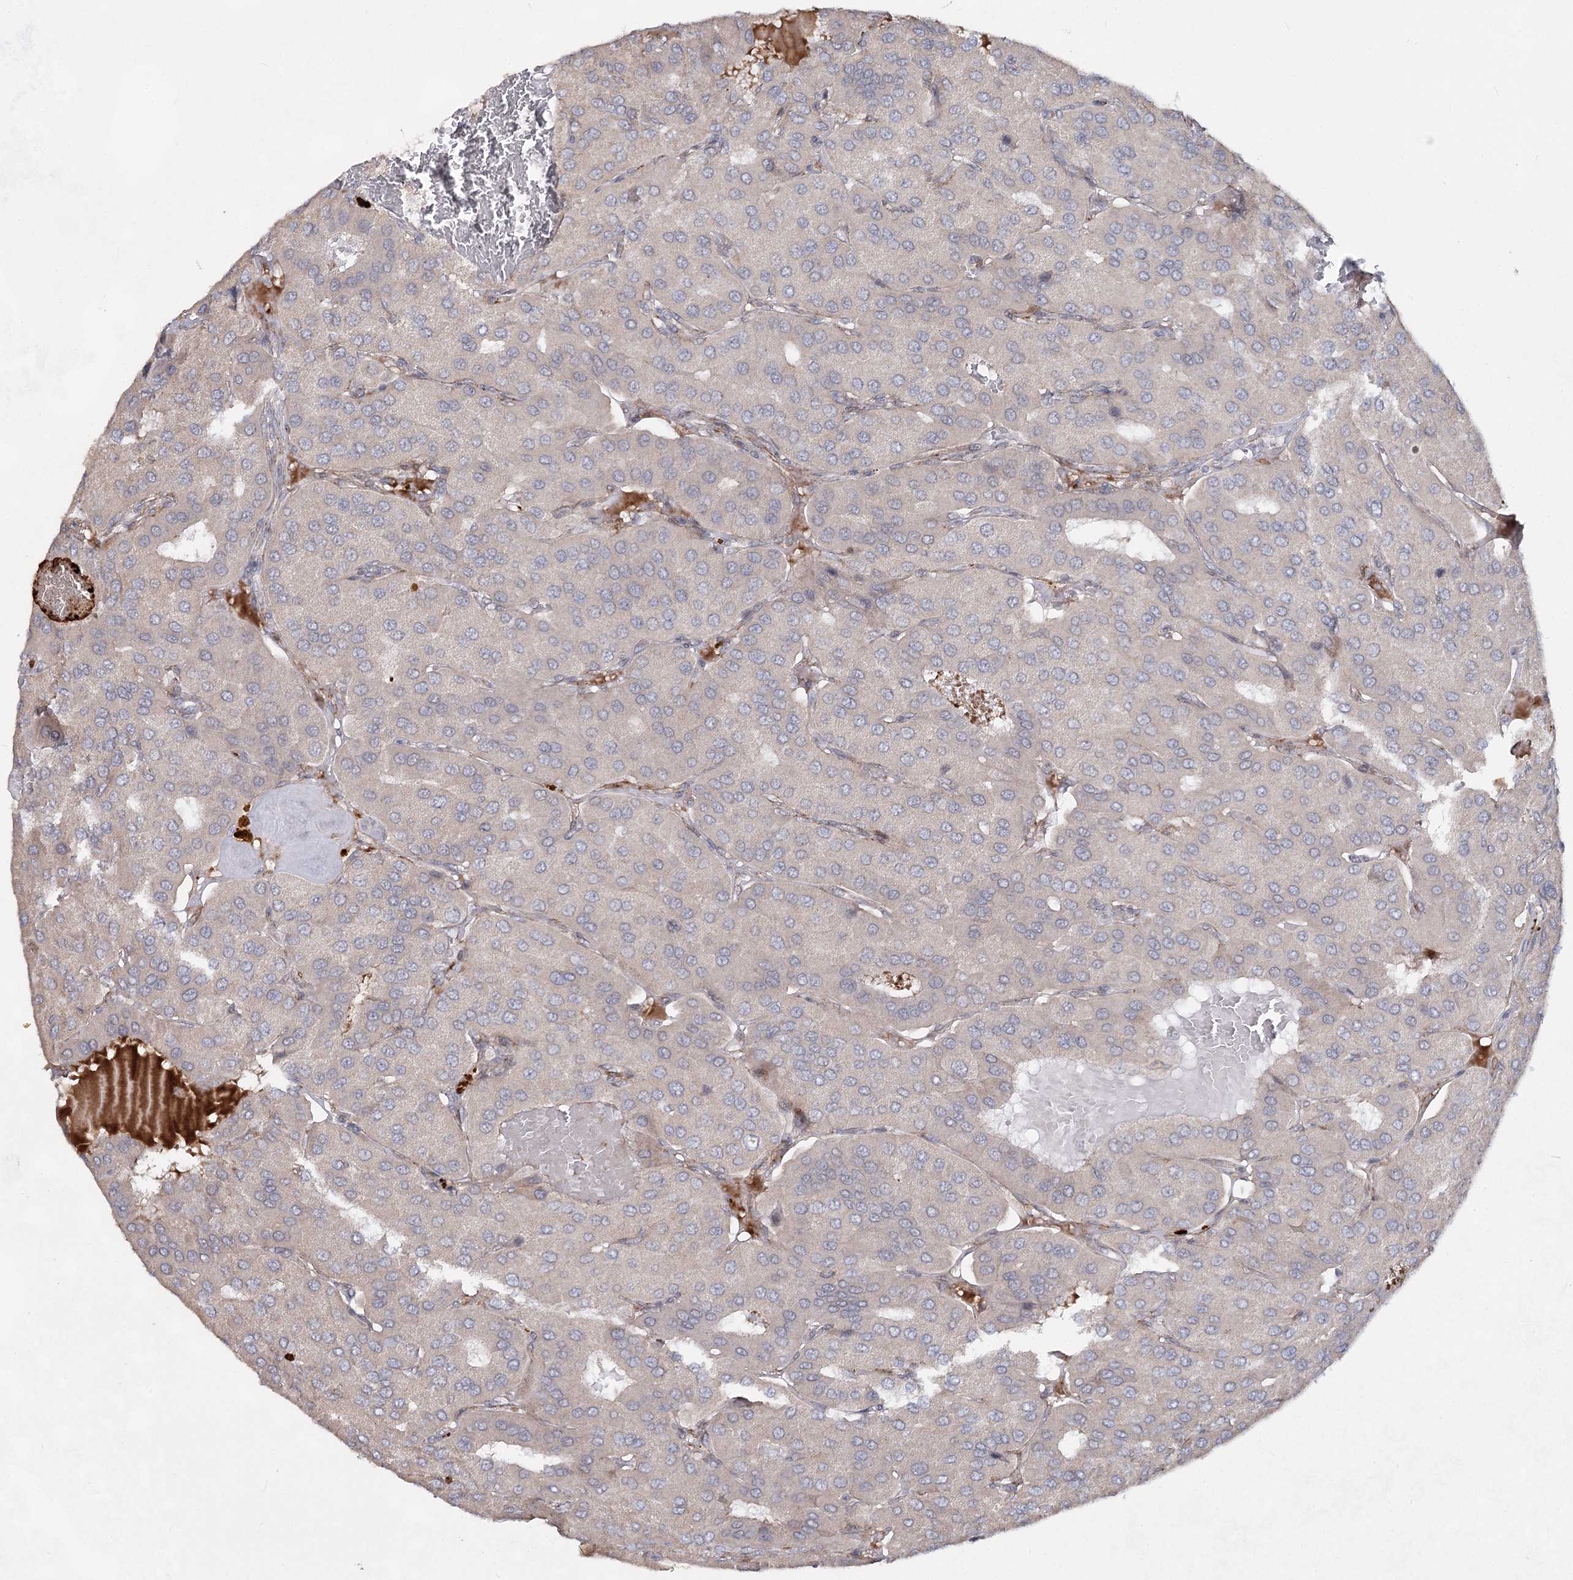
{"staining": {"intensity": "weak", "quantity": "<25%", "location": "cytoplasmic/membranous"}, "tissue": "parathyroid gland", "cell_type": "Glandular cells", "image_type": "normal", "snomed": [{"axis": "morphology", "description": "Normal tissue, NOS"}, {"axis": "morphology", "description": "Adenoma, NOS"}, {"axis": "topography", "description": "Parathyroid gland"}], "caption": "A micrograph of parathyroid gland stained for a protein reveals no brown staining in glandular cells. (IHC, brightfield microscopy, high magnification).", "gene": "ATL2", "patient": {"sex": "female", "age": 86}}